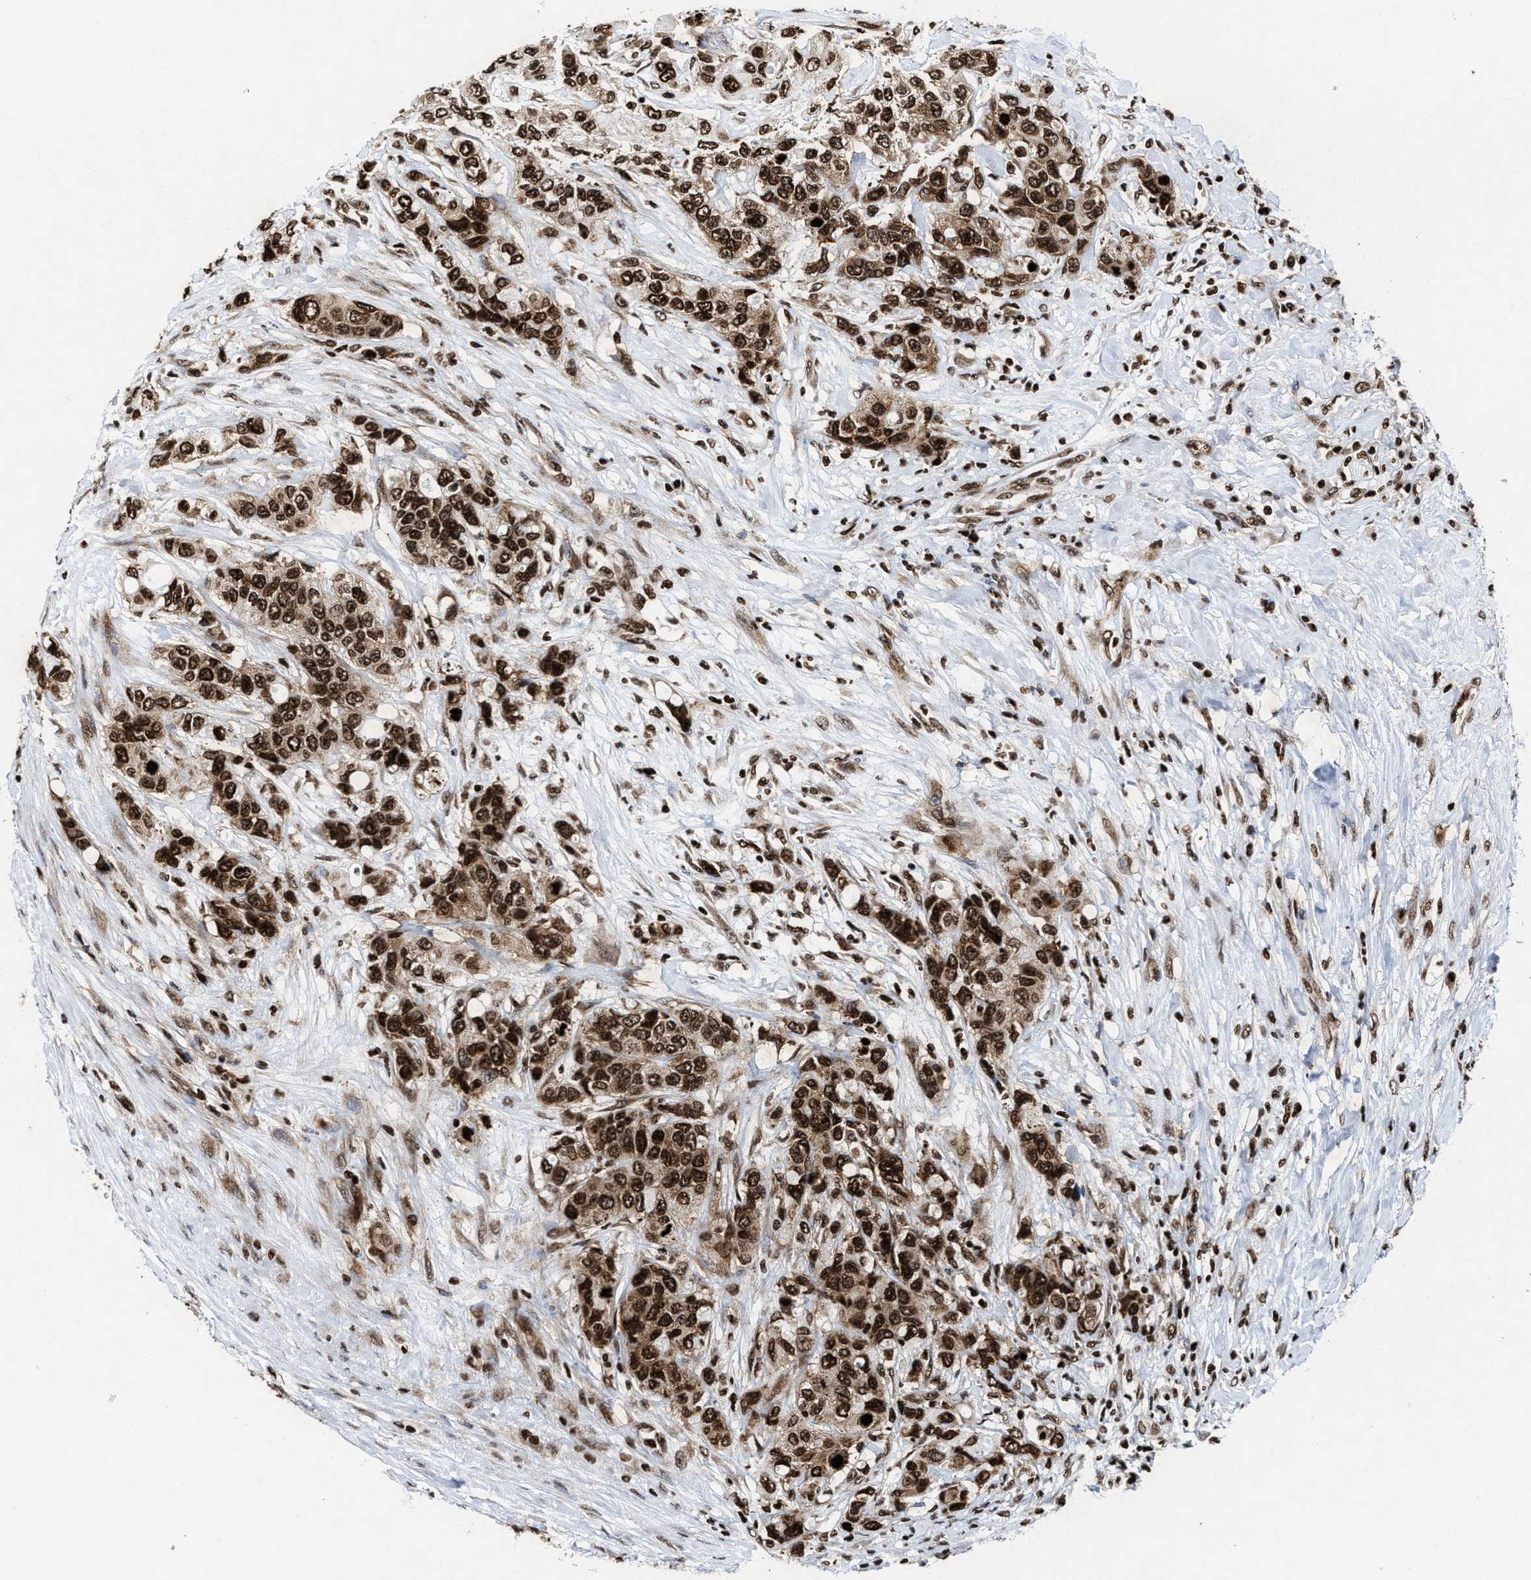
{"staining": {"intensity": "strong", "quantity": ">75%", "location": "cytoplasmic/membranous,nuclear"}, "tissue": "urothelial cancer", "cell_type": "Tumor cells", "image_type": "cancer", "snomed": [{"axis": "morphology", "description": "Urothelial carcinoma, High grade"}, {"axis": "topography", "description": "Urinary bladder"}], "caption": "Immunohistochemistry photomicrograph of urothelial cancer stained for a protein (brown), which displays high levels of strong cytoplasmic/membranous and nuclear staining in about >75% of tumor cells.", "gene": "ALYREF", "patient": {"sex": "female", "age": 56}}